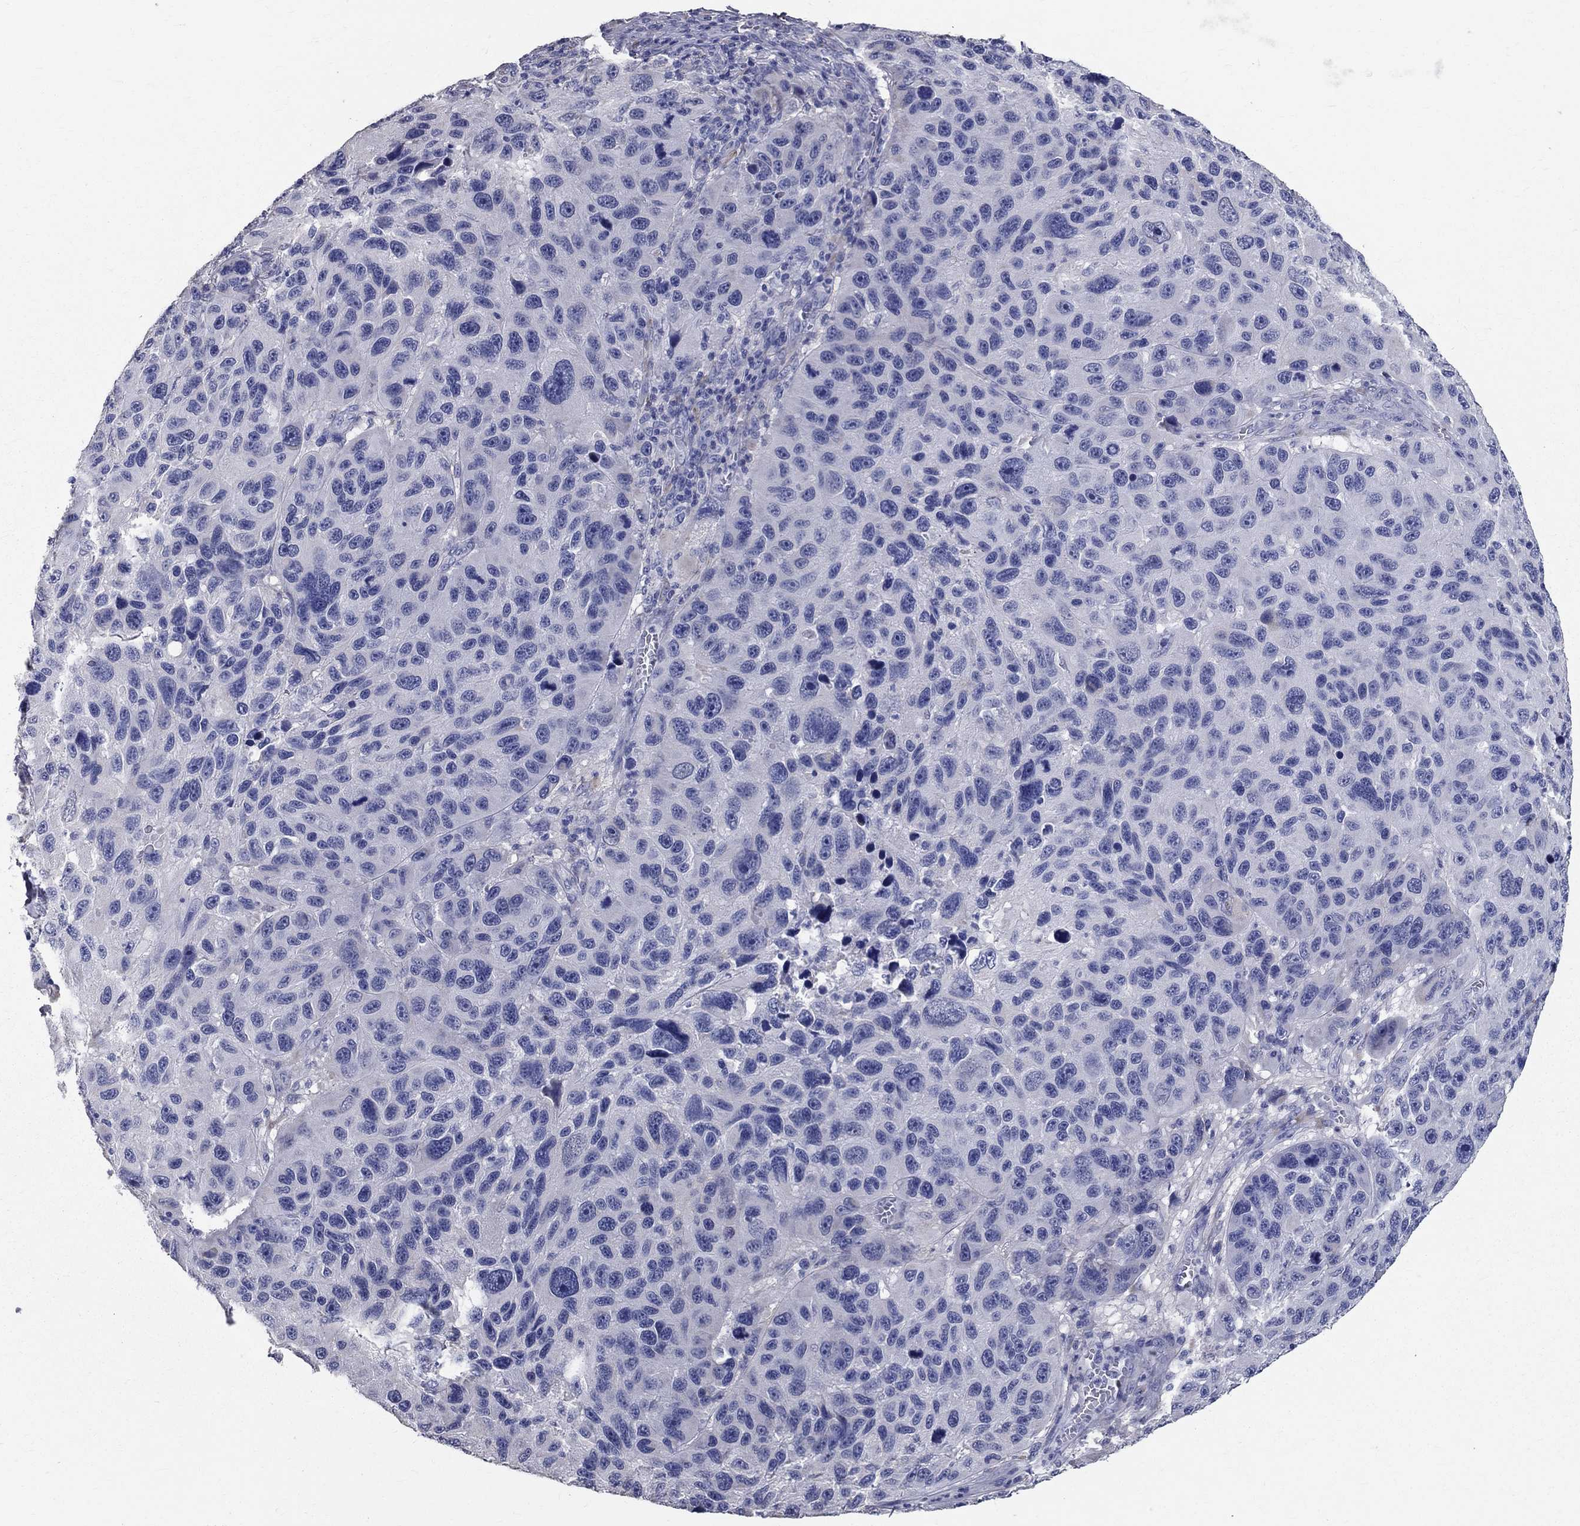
{"staining": {"intensity": "negative", "quantity": "none", "location": "none"}, "tissue": "melanoma", "cell_type": "Tumor cells", "image_type": "cancer", "snomed": [{"axis": "morphology", "description": "Malignant melanoma, NOS"}, {"axis": "topography", "description": "Skin"}], "caption": "Melanoma was stained to show a protein in brown. There is no significant expression in tumor cells.", "gene": "ANXA10", "patient": {"sex": "male", "age": 53}}